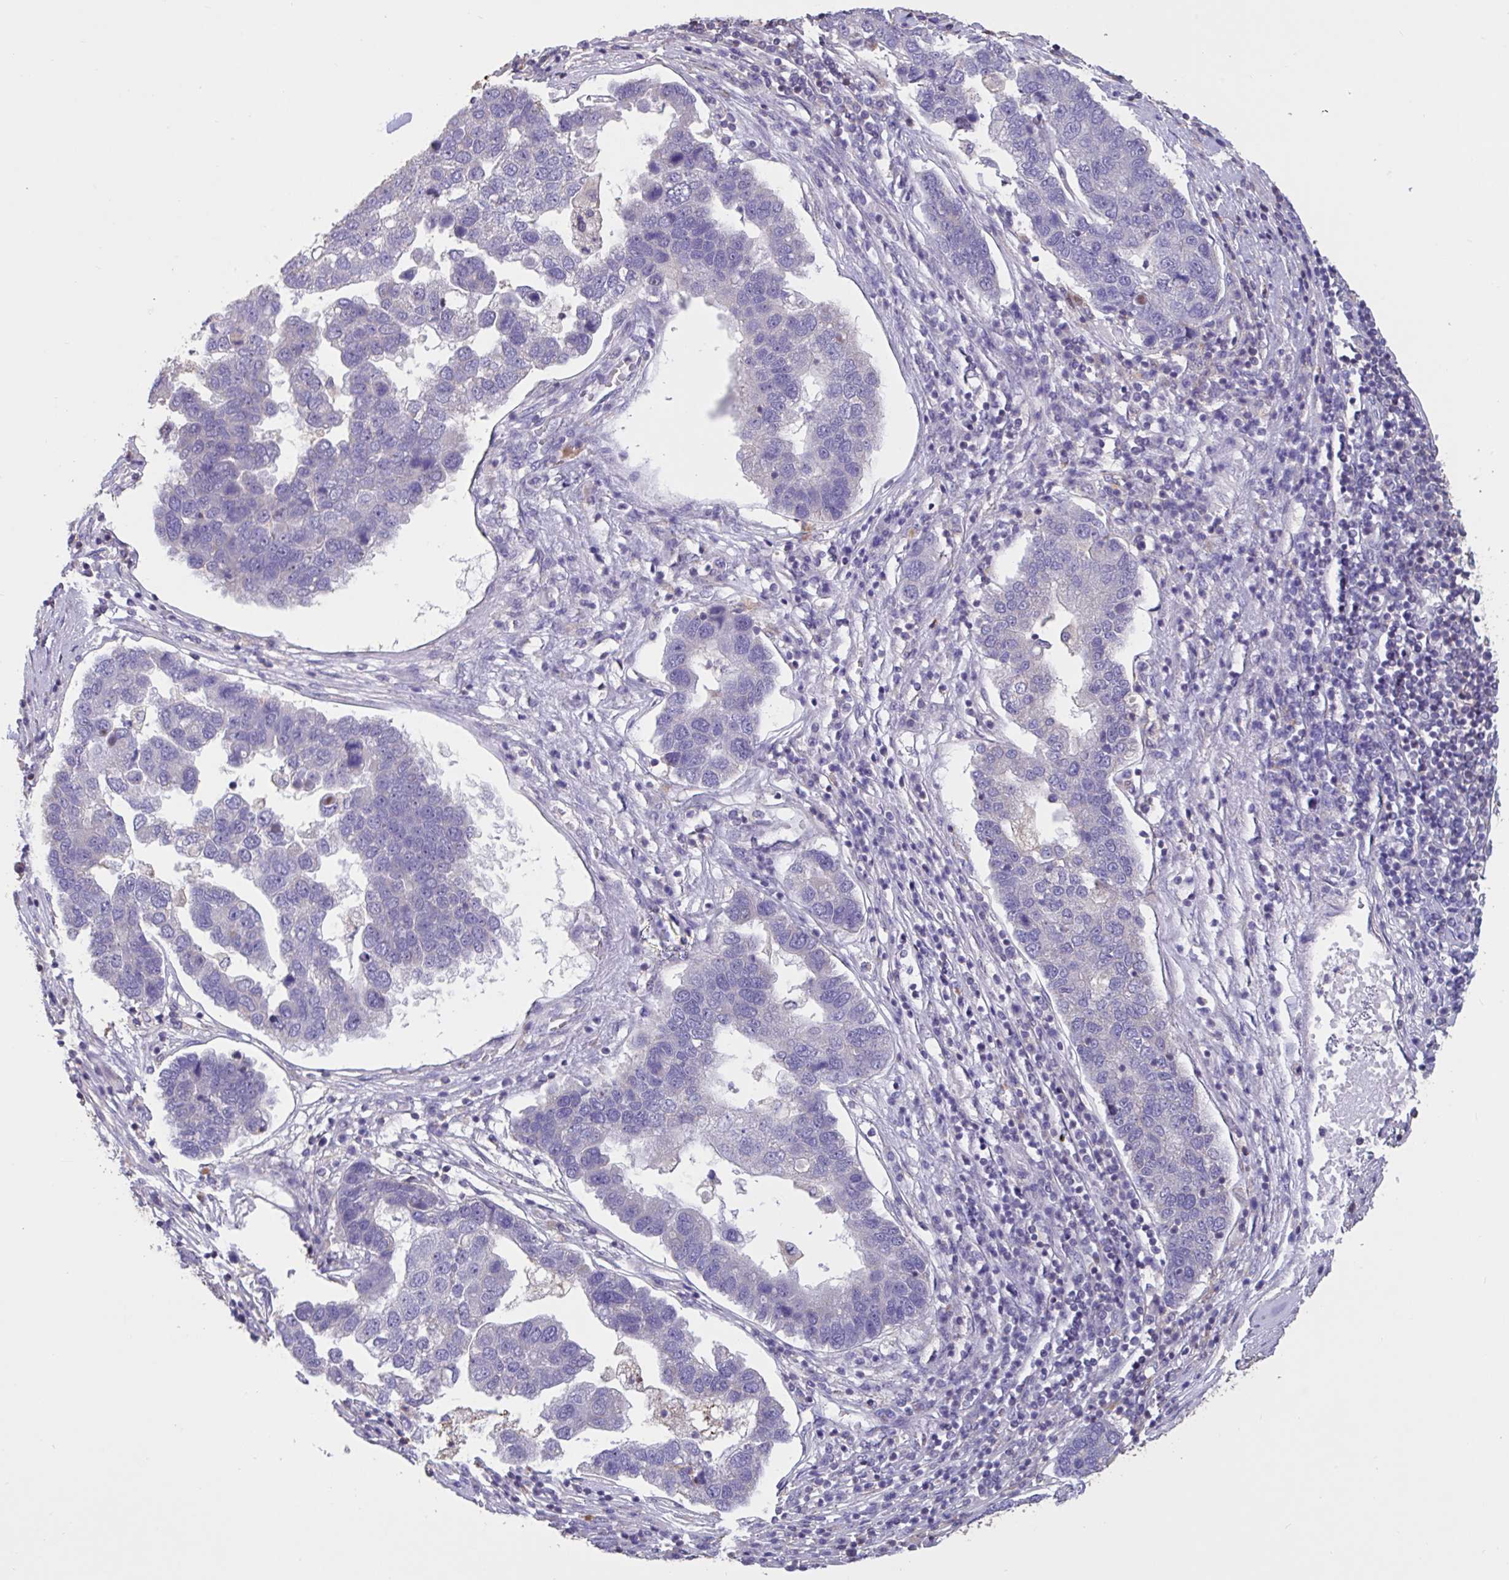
{"staining": {"intensity": "negative", "quantity": "none", "location": "none"}, "tissue": "pancreatic cancer", "cell_type": "Tumor cells", "image_type": "cancer", "snomed": [{"axis": "morphology", "description": "Adenocarcinoma, NOS"}, {"axis": "topography", "description": "Pancreas"}], "caption": "A high-resolution photomicrograph shows IHC staining of pancreatic cancer (adenocarcinoma), which demonstrates no significant positivity in tumor cells. Nuclei are stained in blue.", "gene": "DDX39A", "patient": {"sex": "female", "age": 61}}